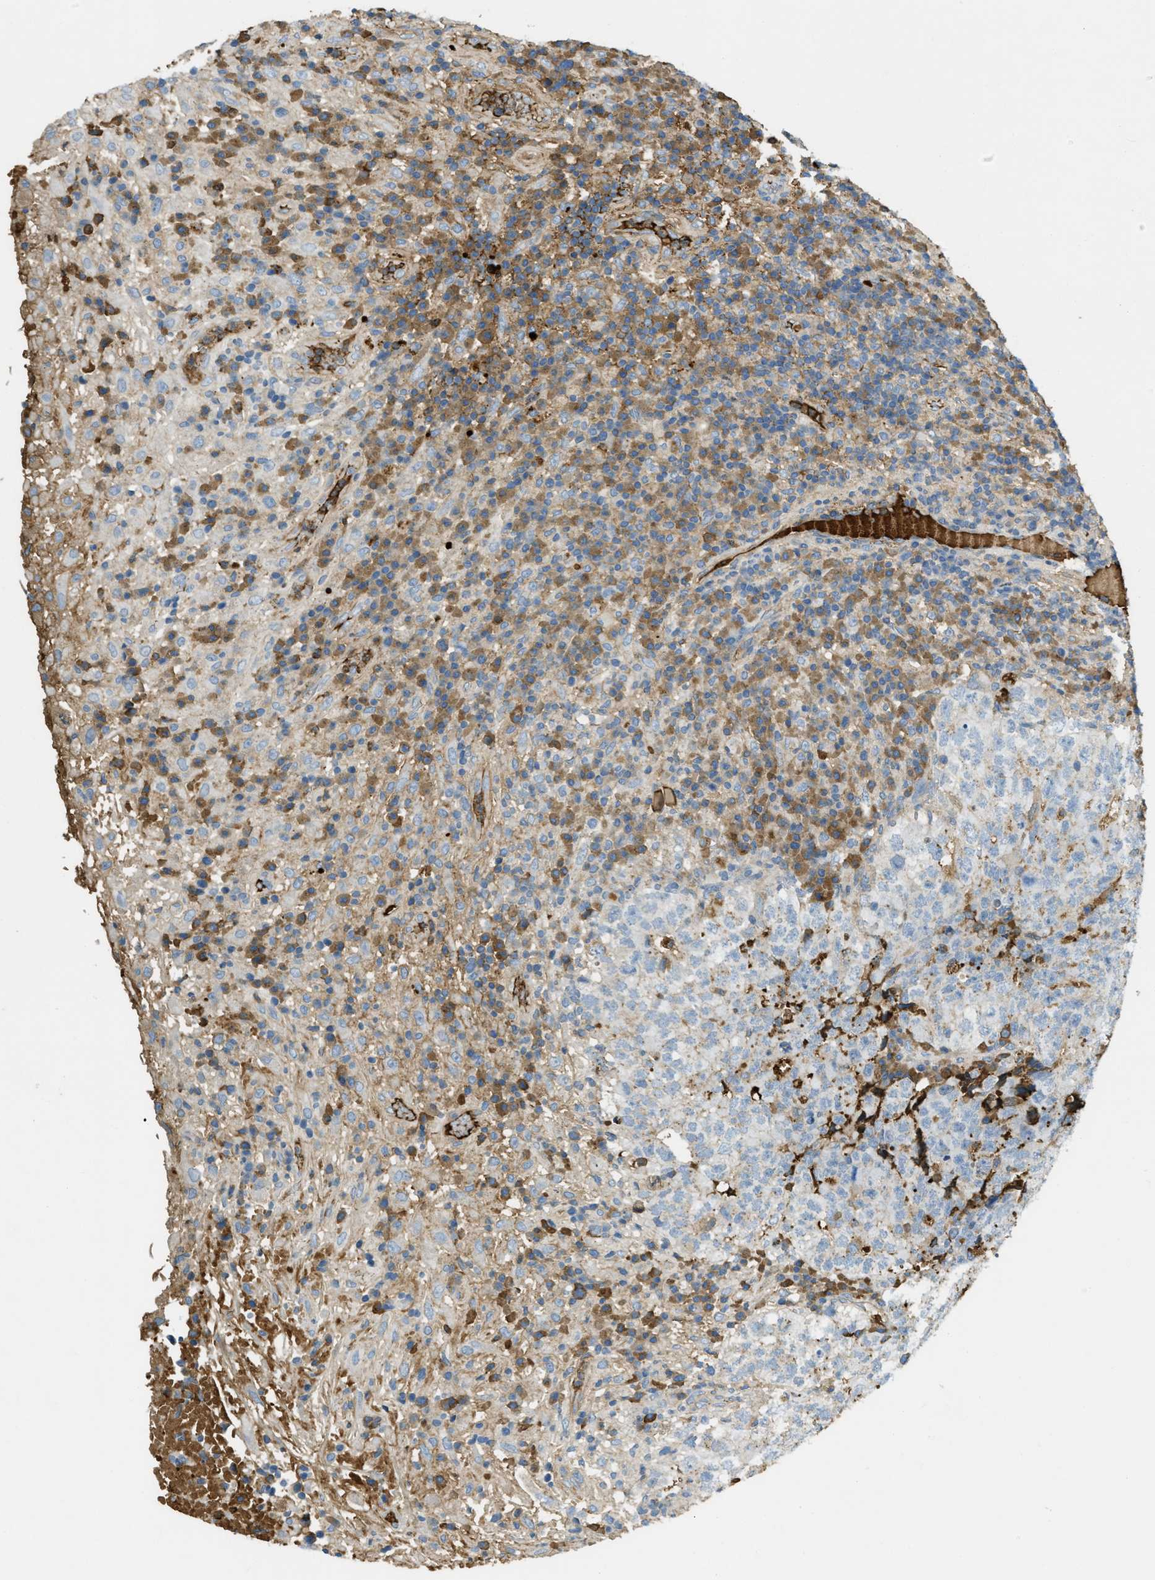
{"staining": {"intensity": "negative", "quantity": "none", "location": "none"}, "tissue": "testis cancer", "cell_type": "Tumor cells", "image_type": "cancer", "snomed": [{"axis": "morphology", "description": "Necrosis, NOS"}, {"axis": "morphology", "description": "Carcinoma, Embryonal, NOS"}, {"axis": "topography", "description": "Testis"}], "caption": "Tumor cells are negative for brown protein staining in testis cancer (embryonal carcinoma). (DAB immunohistochemistry with hematoxylin counter stain).", "gene": "PRTN3", "patient": {"sex": "male", "age": 19}}